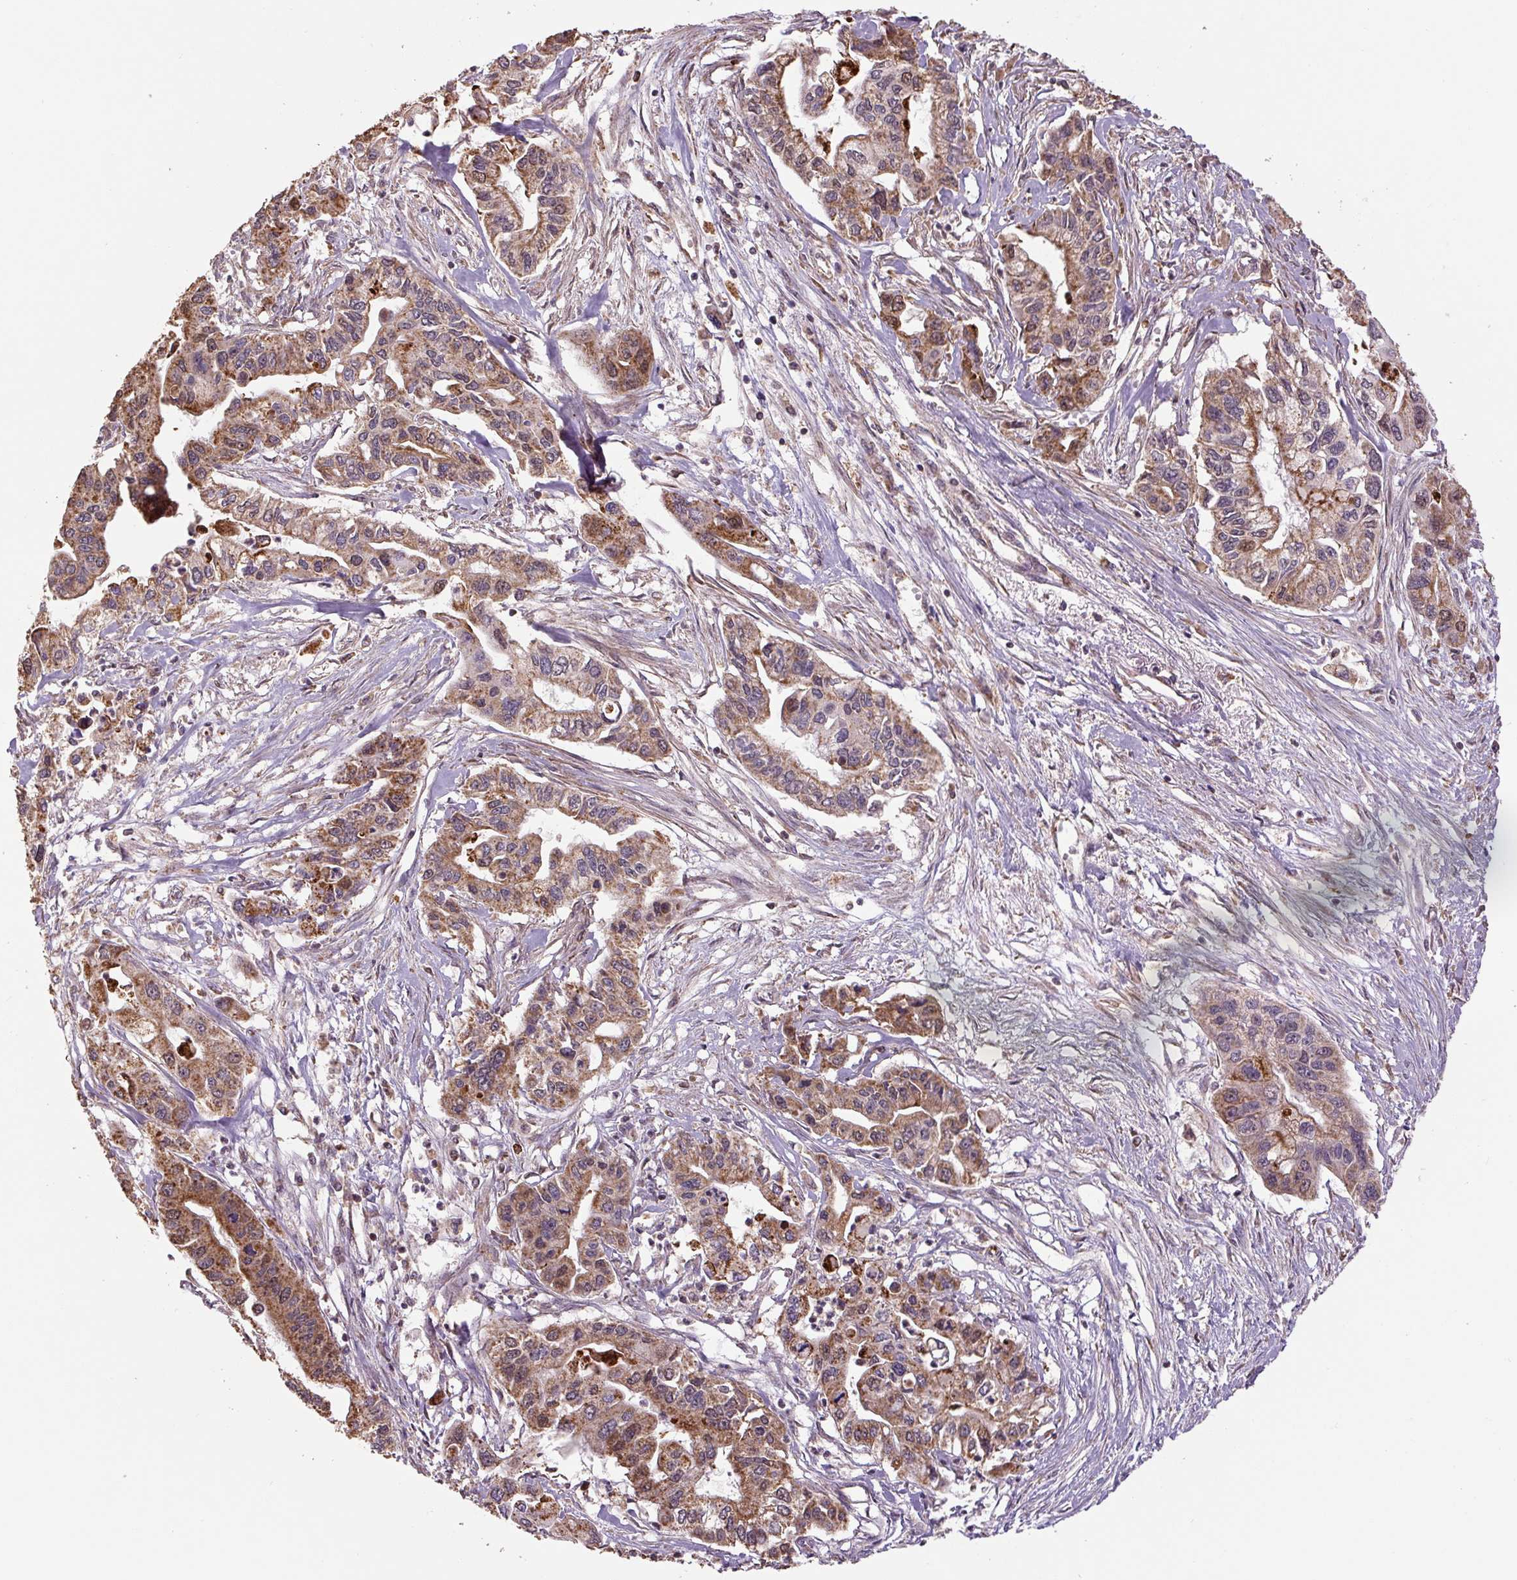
{"staining": {"intensity": "moderate", "quantity": ">75%", "location": "cytoplasmic/membranous"}, "tissue": "pancreatic cancer", "cell_type": "Tumor cells", "image_type": "cancer", "snomed": [{"axis": "morphology", "description": "Adenocarcinoma, NOS"}, {"axis": "topography", "description": "Pancreas"}], "caption": "A micrograph of pancreatic adenocarcinoma stained for a protein exhibits moderate cytoplasmic/membranous brown staining in tumor cells.", "gene": "TMEM160", "patient": {"sex": "male", "age": 62}}